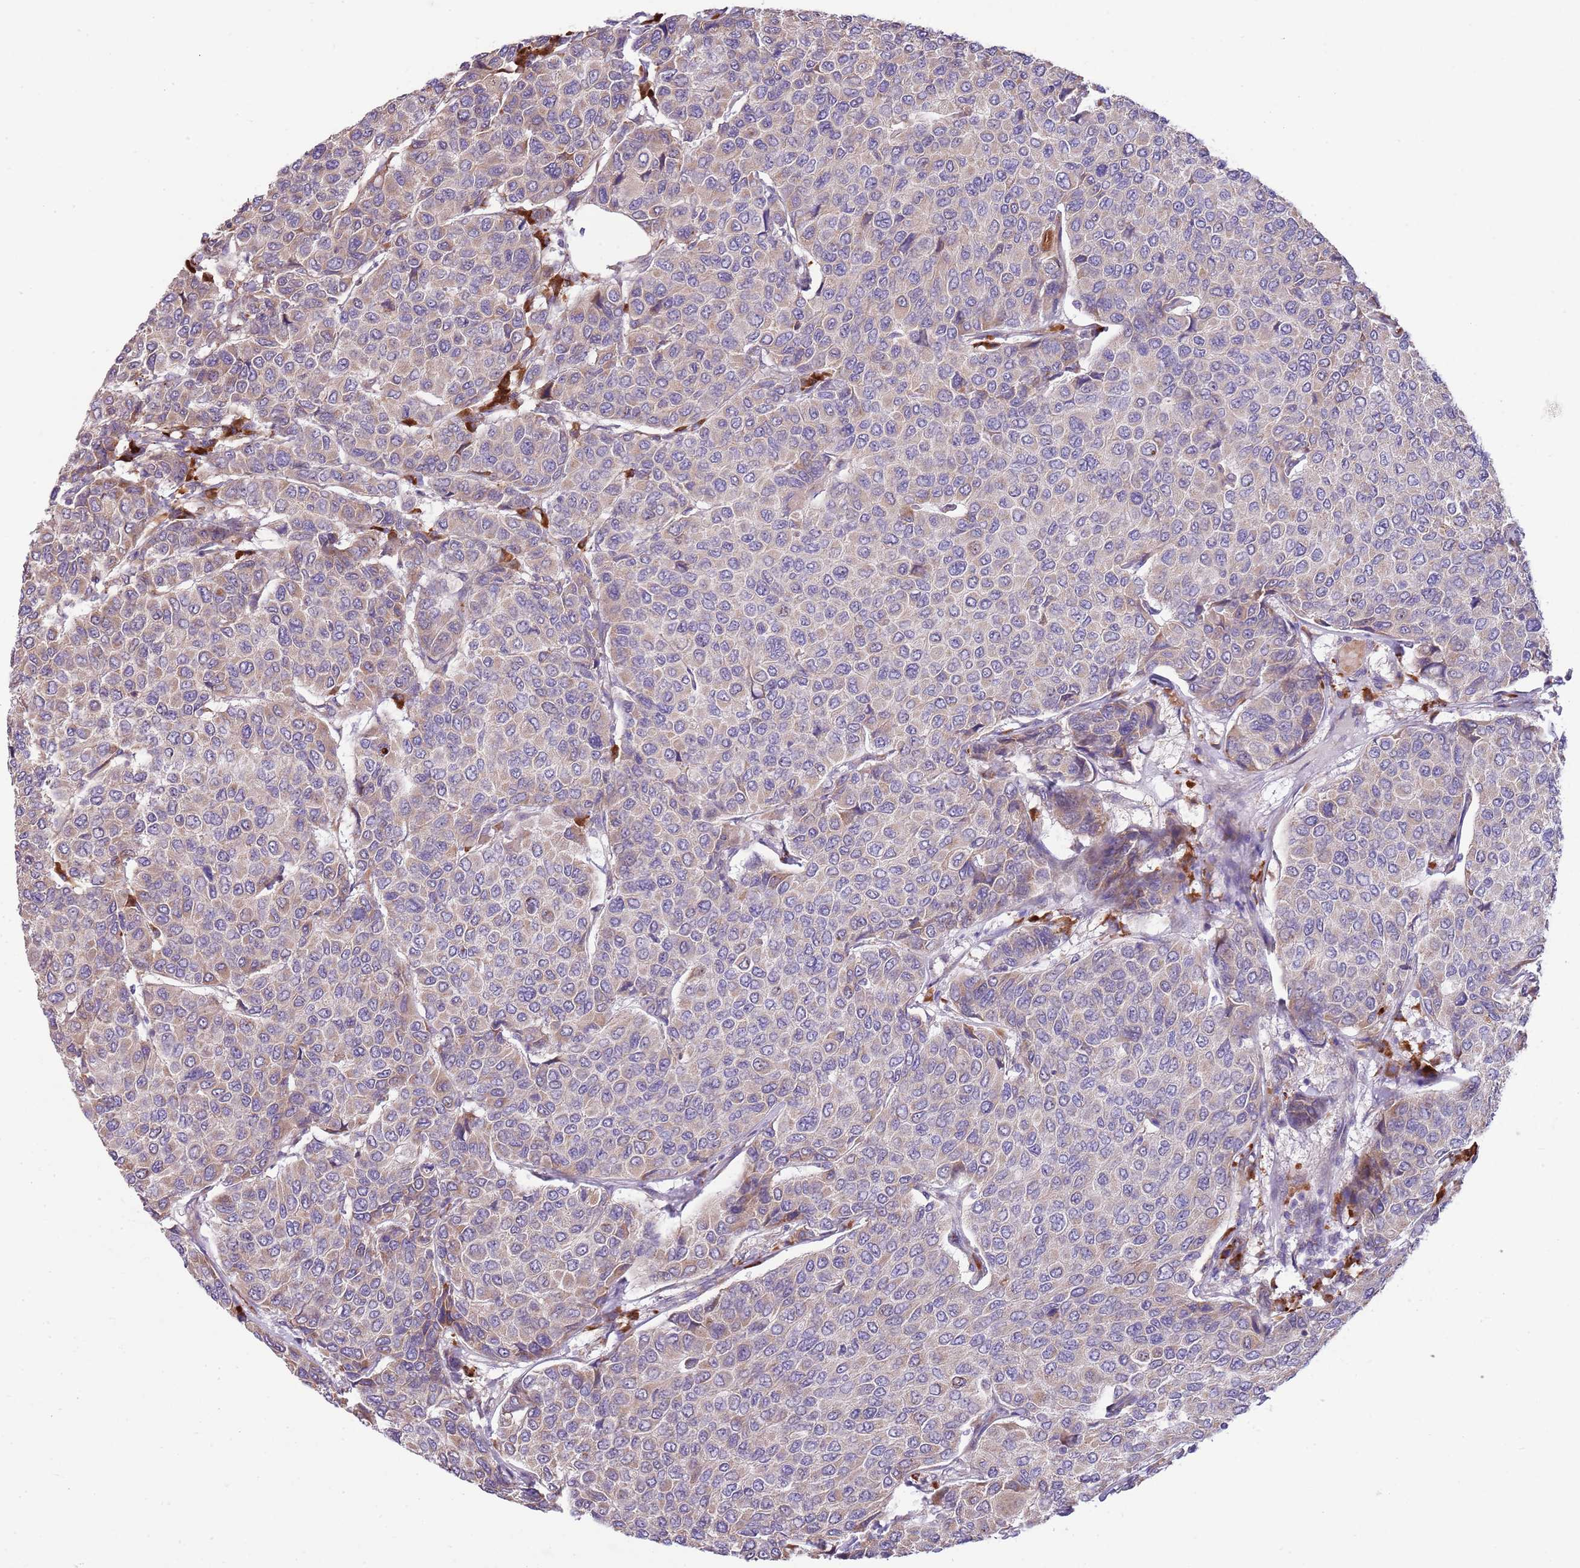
{"staining": {"intensity": "weak", "quantity": "<25%", "location": "cytoplasmic/membranous"}, "tissue": "breast cancer", "cell_type": "Tumor cells", "image_type": "cancer", "snomed": [{"axis": "morphology", "description": "Duct carcinoma"}, {"axis": "topography", "description": "Breast"}], "caption": "Human breast cancer (intraductal carcinoma) stained for a protein using immunohistochemistry demonstrates no expression in tumor cells.", "gene": "DAND5", "patient": {"sex": "female", "age": 55}}